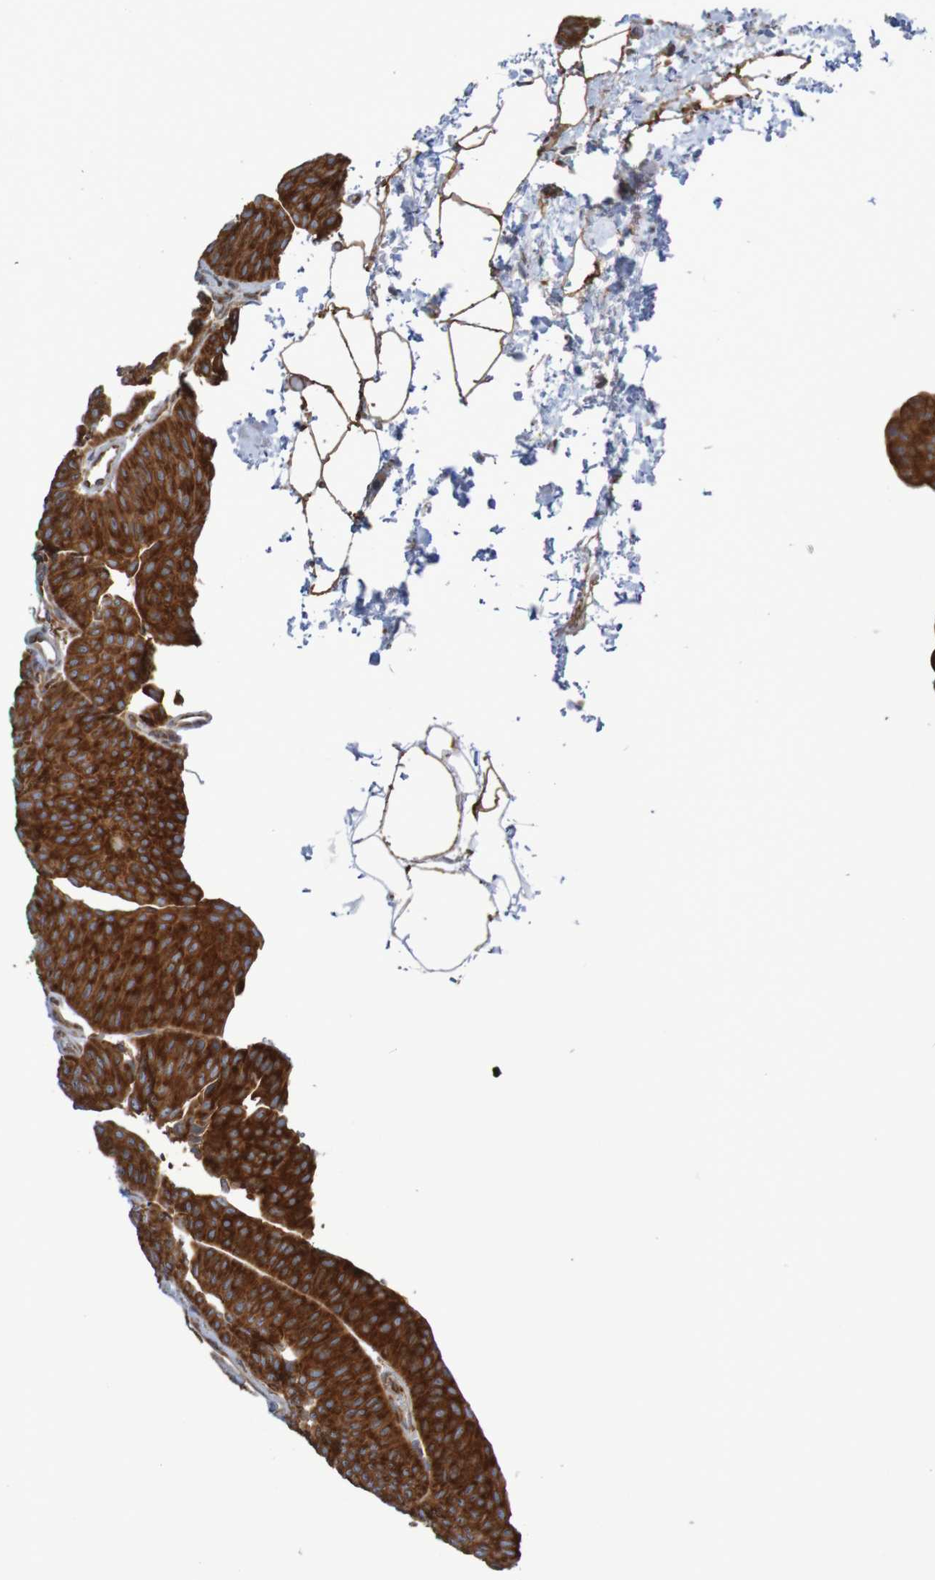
{"staining": {"intensity": "strong", "quantity": ">75%", "location": "cytoplasmic/membranous"}, "tissue": "urothelial cancer", "cell_type": "Tumor cells", "image_type": "cancer", "snomed": [{"axis": "morphology", "description": "Urothelial carcinoma, Low grade"}, {"axis": "topography", "description": "Urinary bladder"}], "caption": "A brown stain labels strong cytoplasmic/membranous expression of a protein in human urothelial cancer tumor cells.", "gene": "LRRC47", "patient": {"sex": "female", "age": 60}}